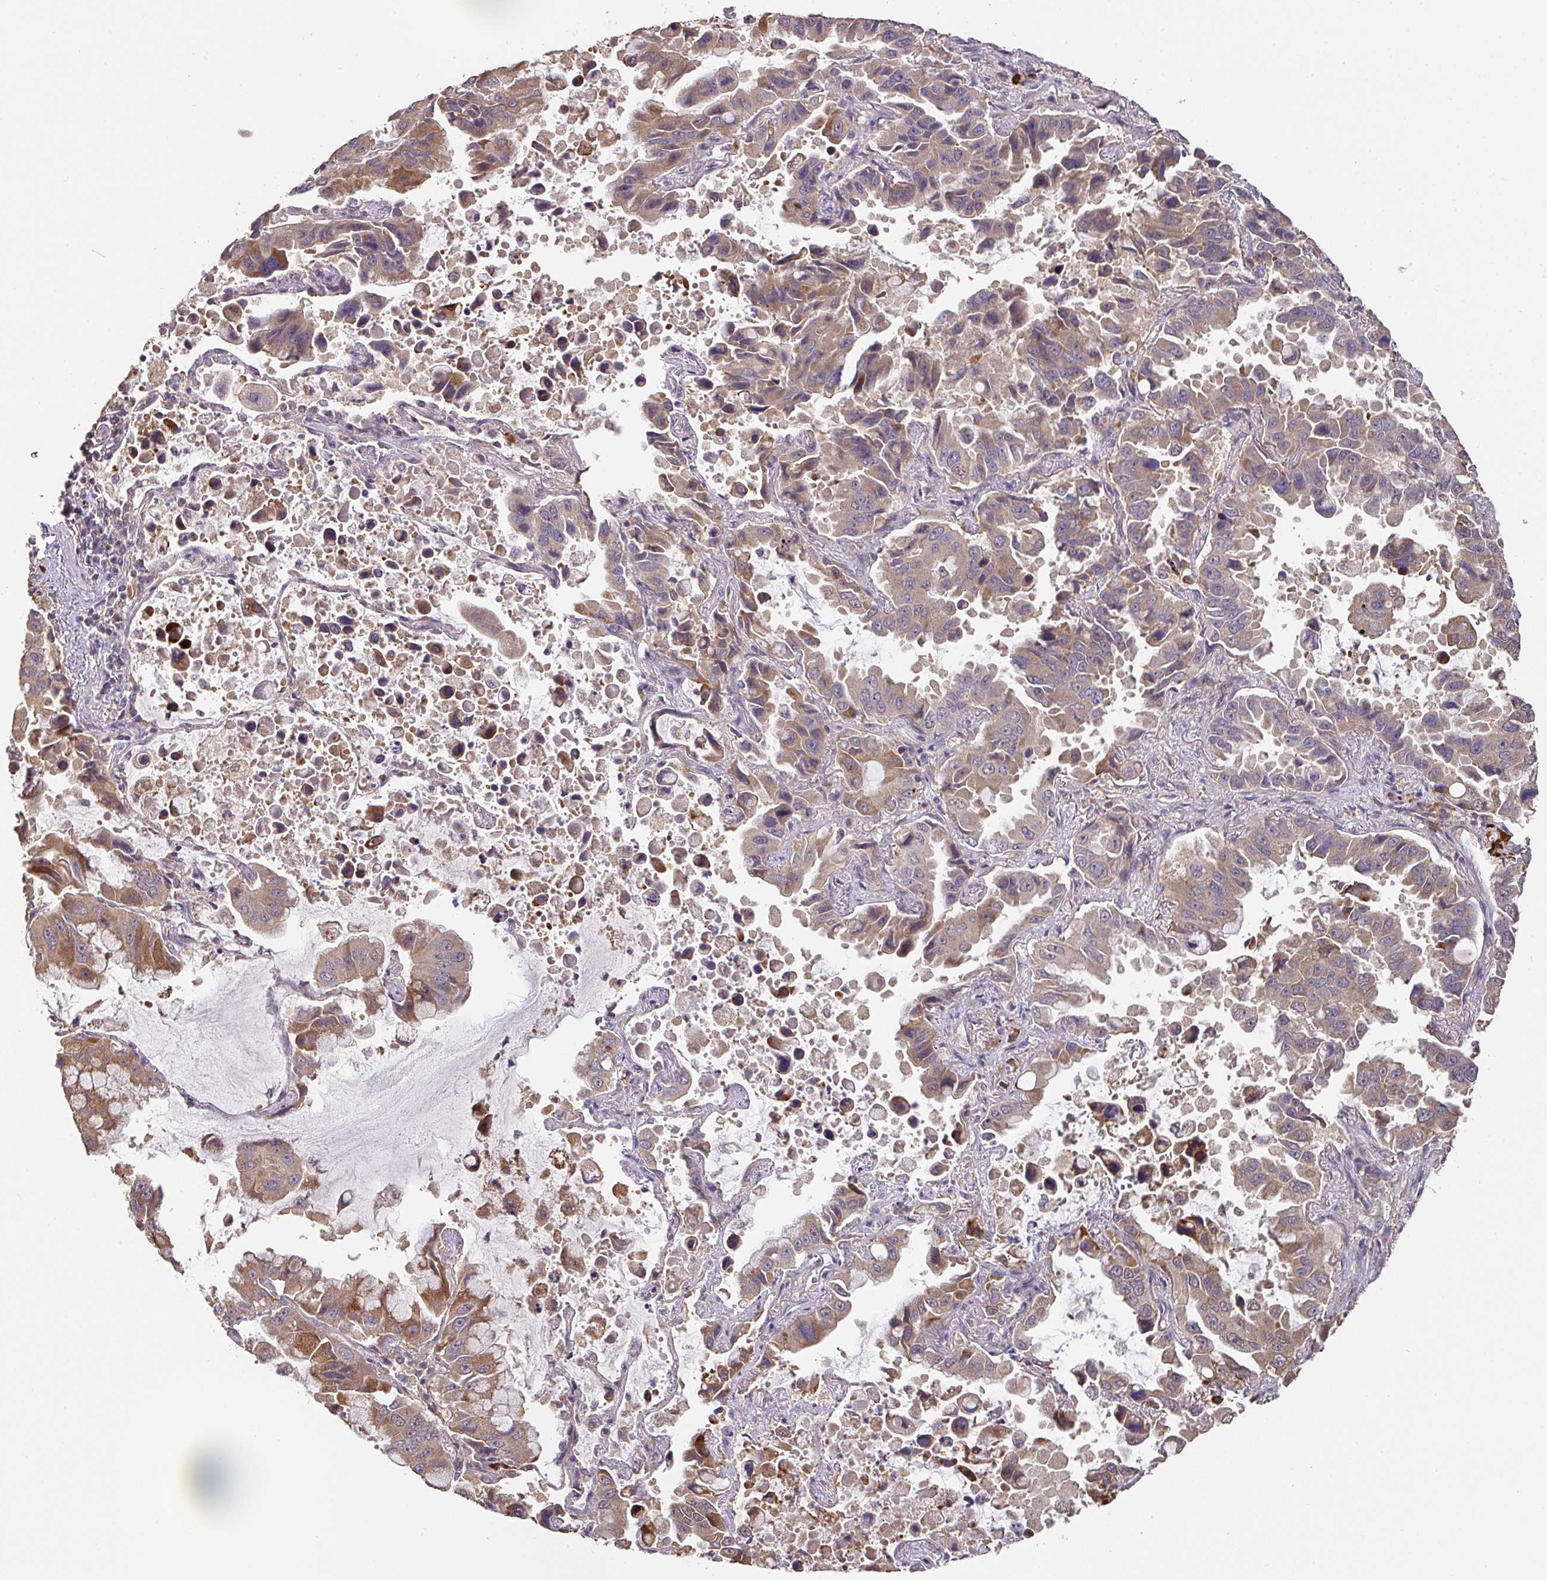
{"staining": {"intensity": "moderate", "quantity": "25%-75%", "location": "cytoplasmic/membranous"}, "tissue": "lung cancer", "cell_type": "Tumor cells", "image_type": "cancer", "snomed": [{"axis": "morphology", "description": "Adenocarcinoma, NOS"}, {"axis": "topography", "description": "Lung"}], "caption": "This is an image of immunohistochemistry (IHC) staining of lung adenocarcinoma, which shows moderate staining in the cytoplasmic/membranous of tumor cells.", "gene": "ACVR2B", "patient": {"sex": "male", "age": 64}}